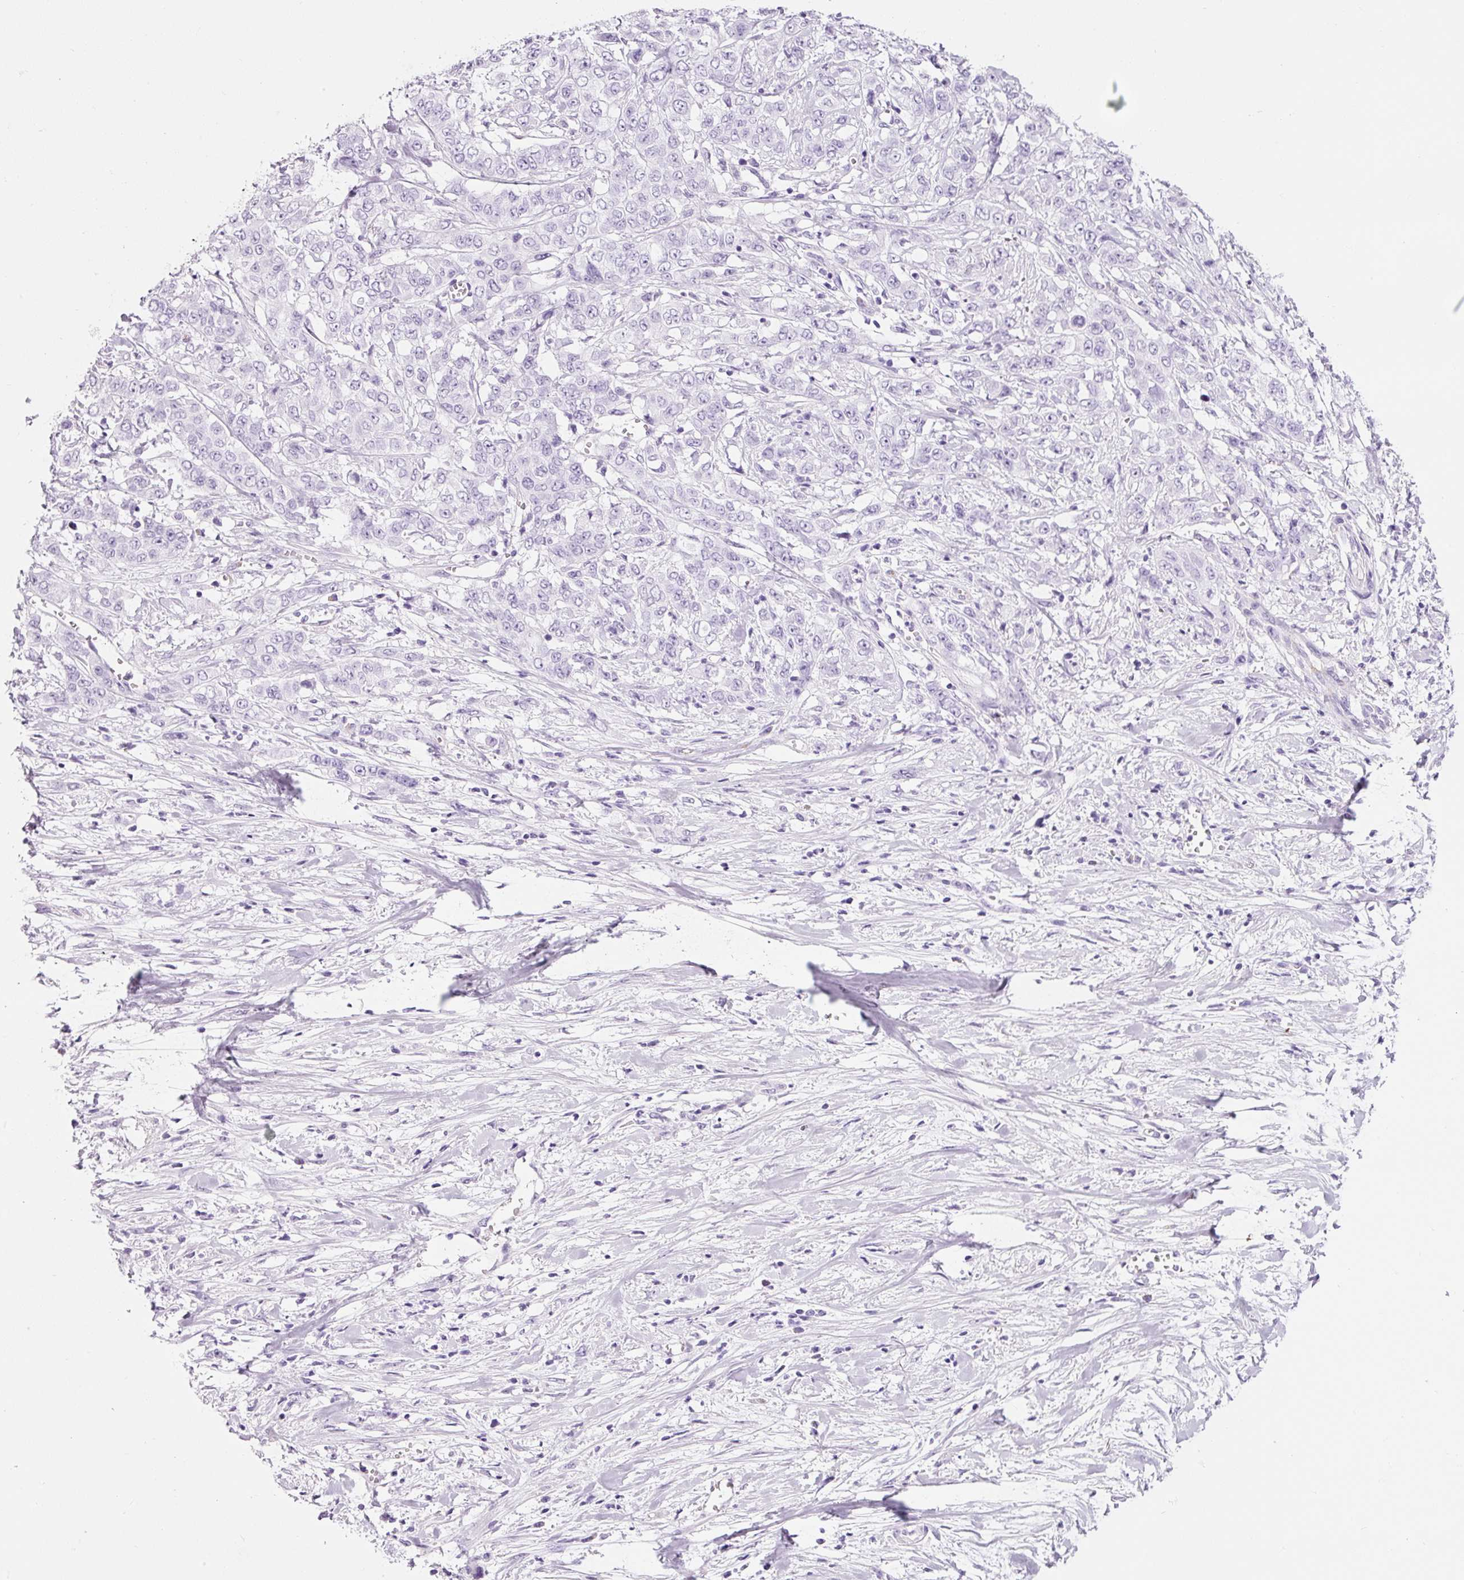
{"staining": {"intensity": "negative", "quantity": "none", "location": "none"}, "tissue": "stomach cancer", "cell_type": "Tumor cells", "image_type": "cancer", "snomed": [{"axis": "morphology", "description": "Adenocarcinoma, NOS"}, {"axis": "topography", "description": "Stomach, upper"}], "caption": "DAB (3,3'-diaminobenzidine) immunohistochemical staining of stomach adenocarcinoma exhibits no significant staining in tumor cells.", "gene": "ADSS1", "patient": {"sex": "male", "age": 62}}